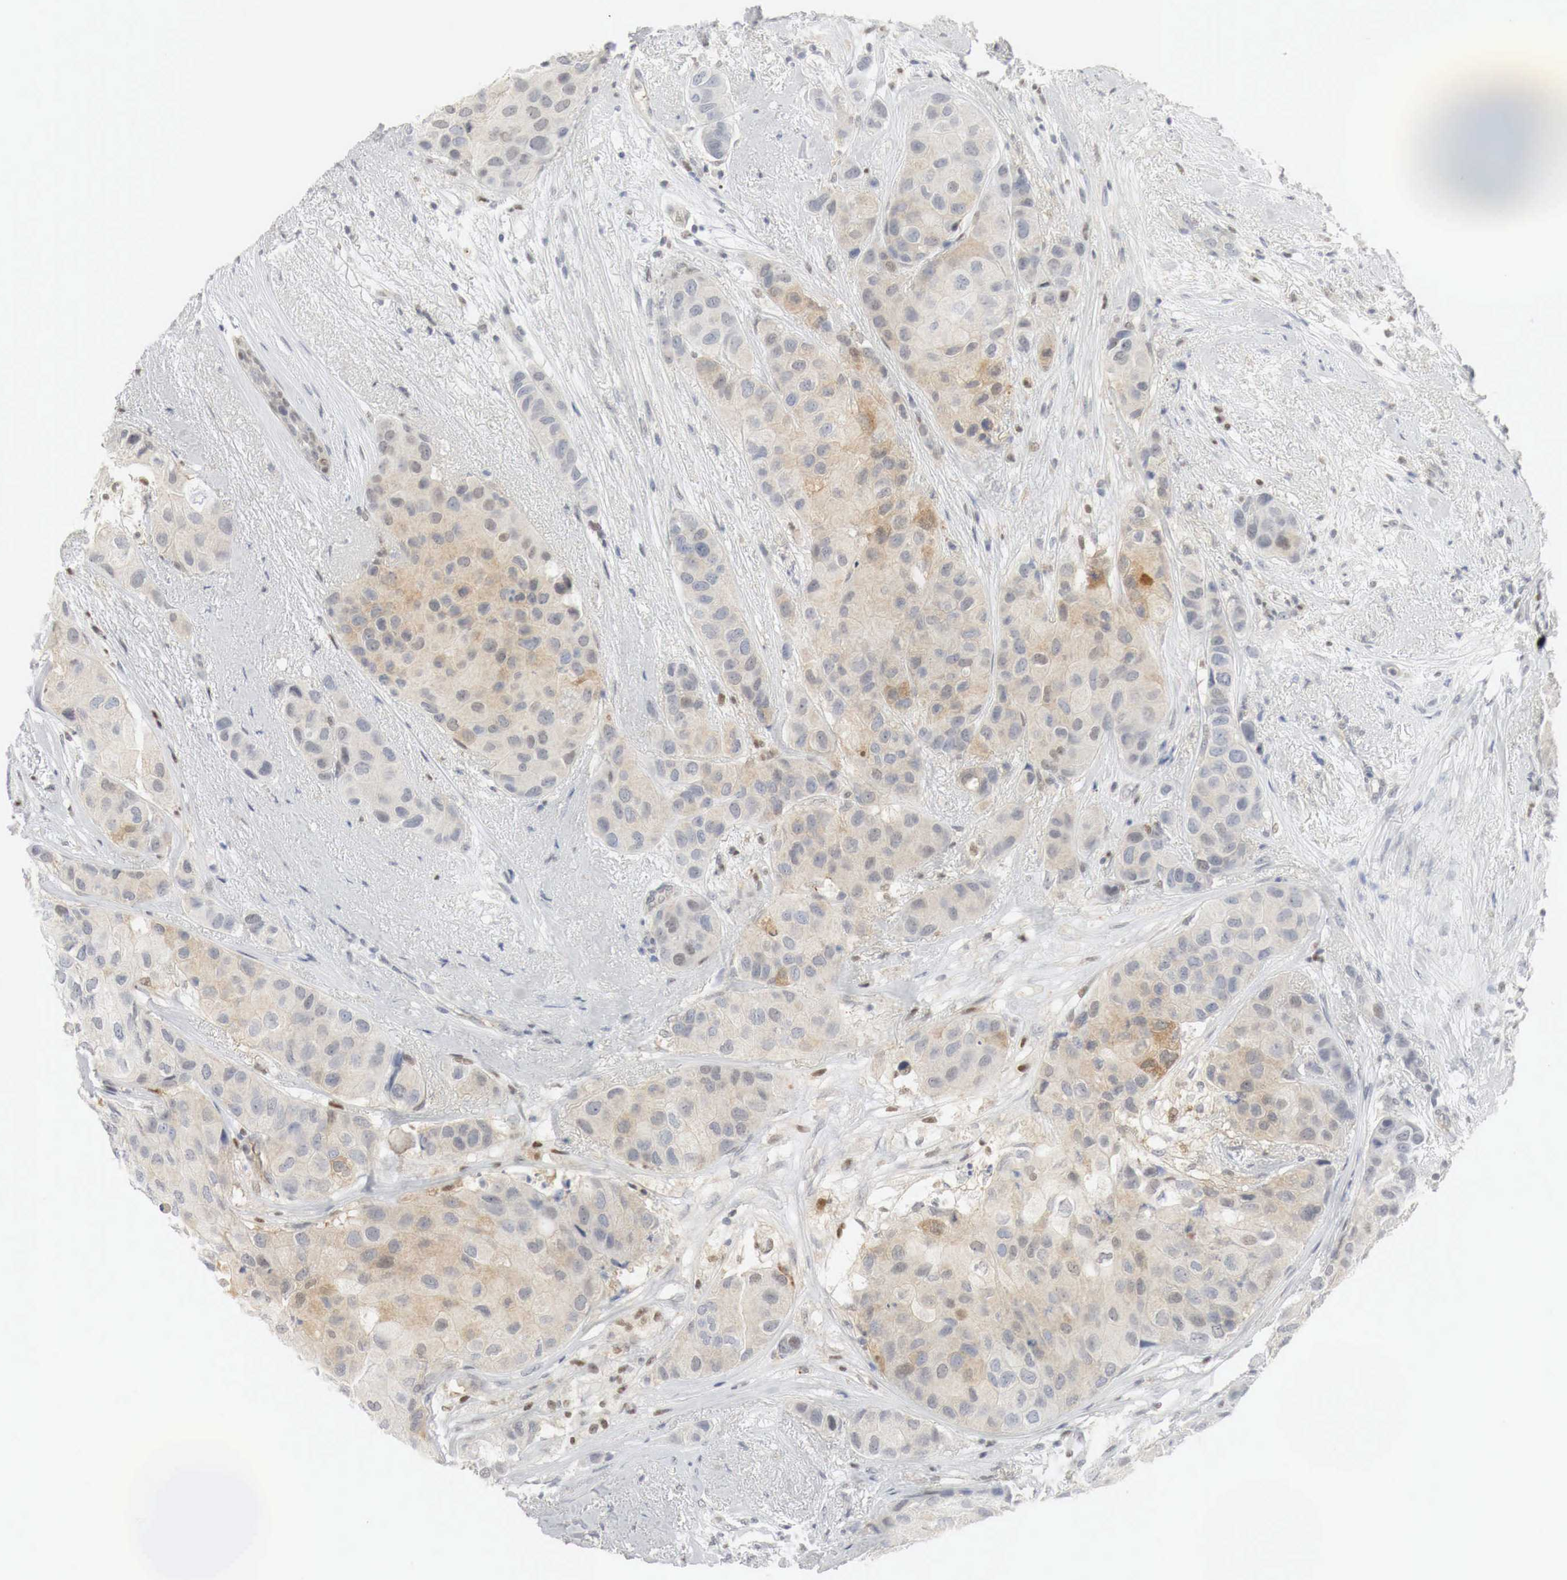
{"staining": {"intensity": "weak", "quantity": "25%-75%", "location": "cytoplasmic/membranous,nuclear"}, "tissue": "breast cancer", "cell_type": "Tumor cells", "image_type": "cancer", "snomed": [{"axis": "morphology", "description": "Duct carcinoma"}, {"axis": "topography", "description": "Breast"}], "caption": "Protein analysis of invasive ductal carcinoma (breast) tissue shows weak cytoplasmic/membranous and nuclear expression in approximately 25%-75% of tumor cells.", "gene": "MYC", "patient": {"sex": "female", "age": 68}}